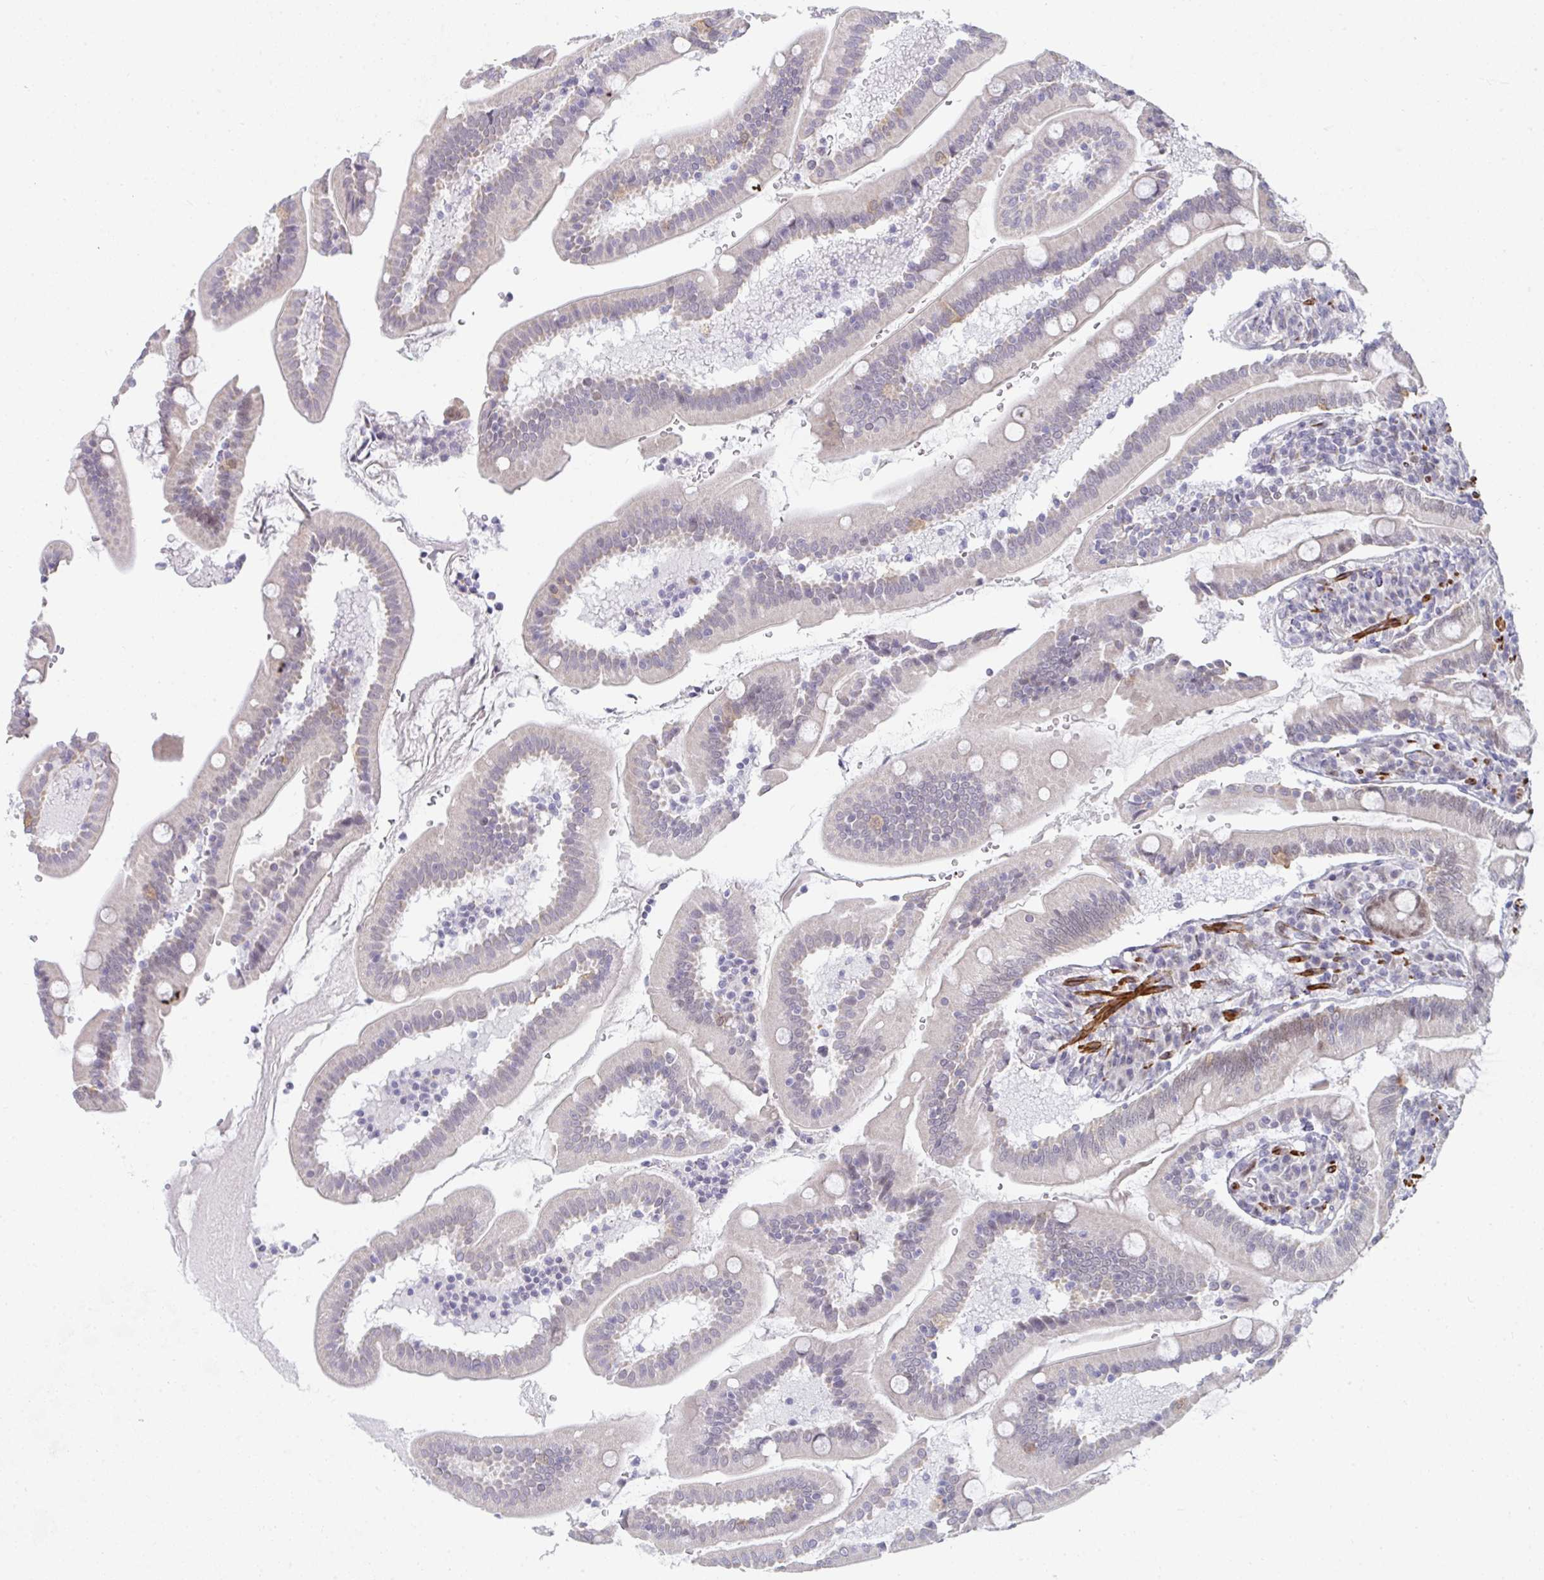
{"staining": {"intensity": "moderate", "quantity": "25%-75%", "location": "nuclear"}, "tissue": "duodenum", "cell_type": "Glandular cells", "image_type": "normal", "snomed": [{"axis": "morphology", "description": "Normal tissue, NOS"}, {"axis": "topography", "description": "Duodenum"}], "caption": "The photomicrograph shows immunohistochemical staining of unremarkable duodenum. There is moderate nuclear positivity is appreciated in about 25%-75% of glandular cells.", "gene": "GINS2", "patient": {"sex": "female", "age": 67}}